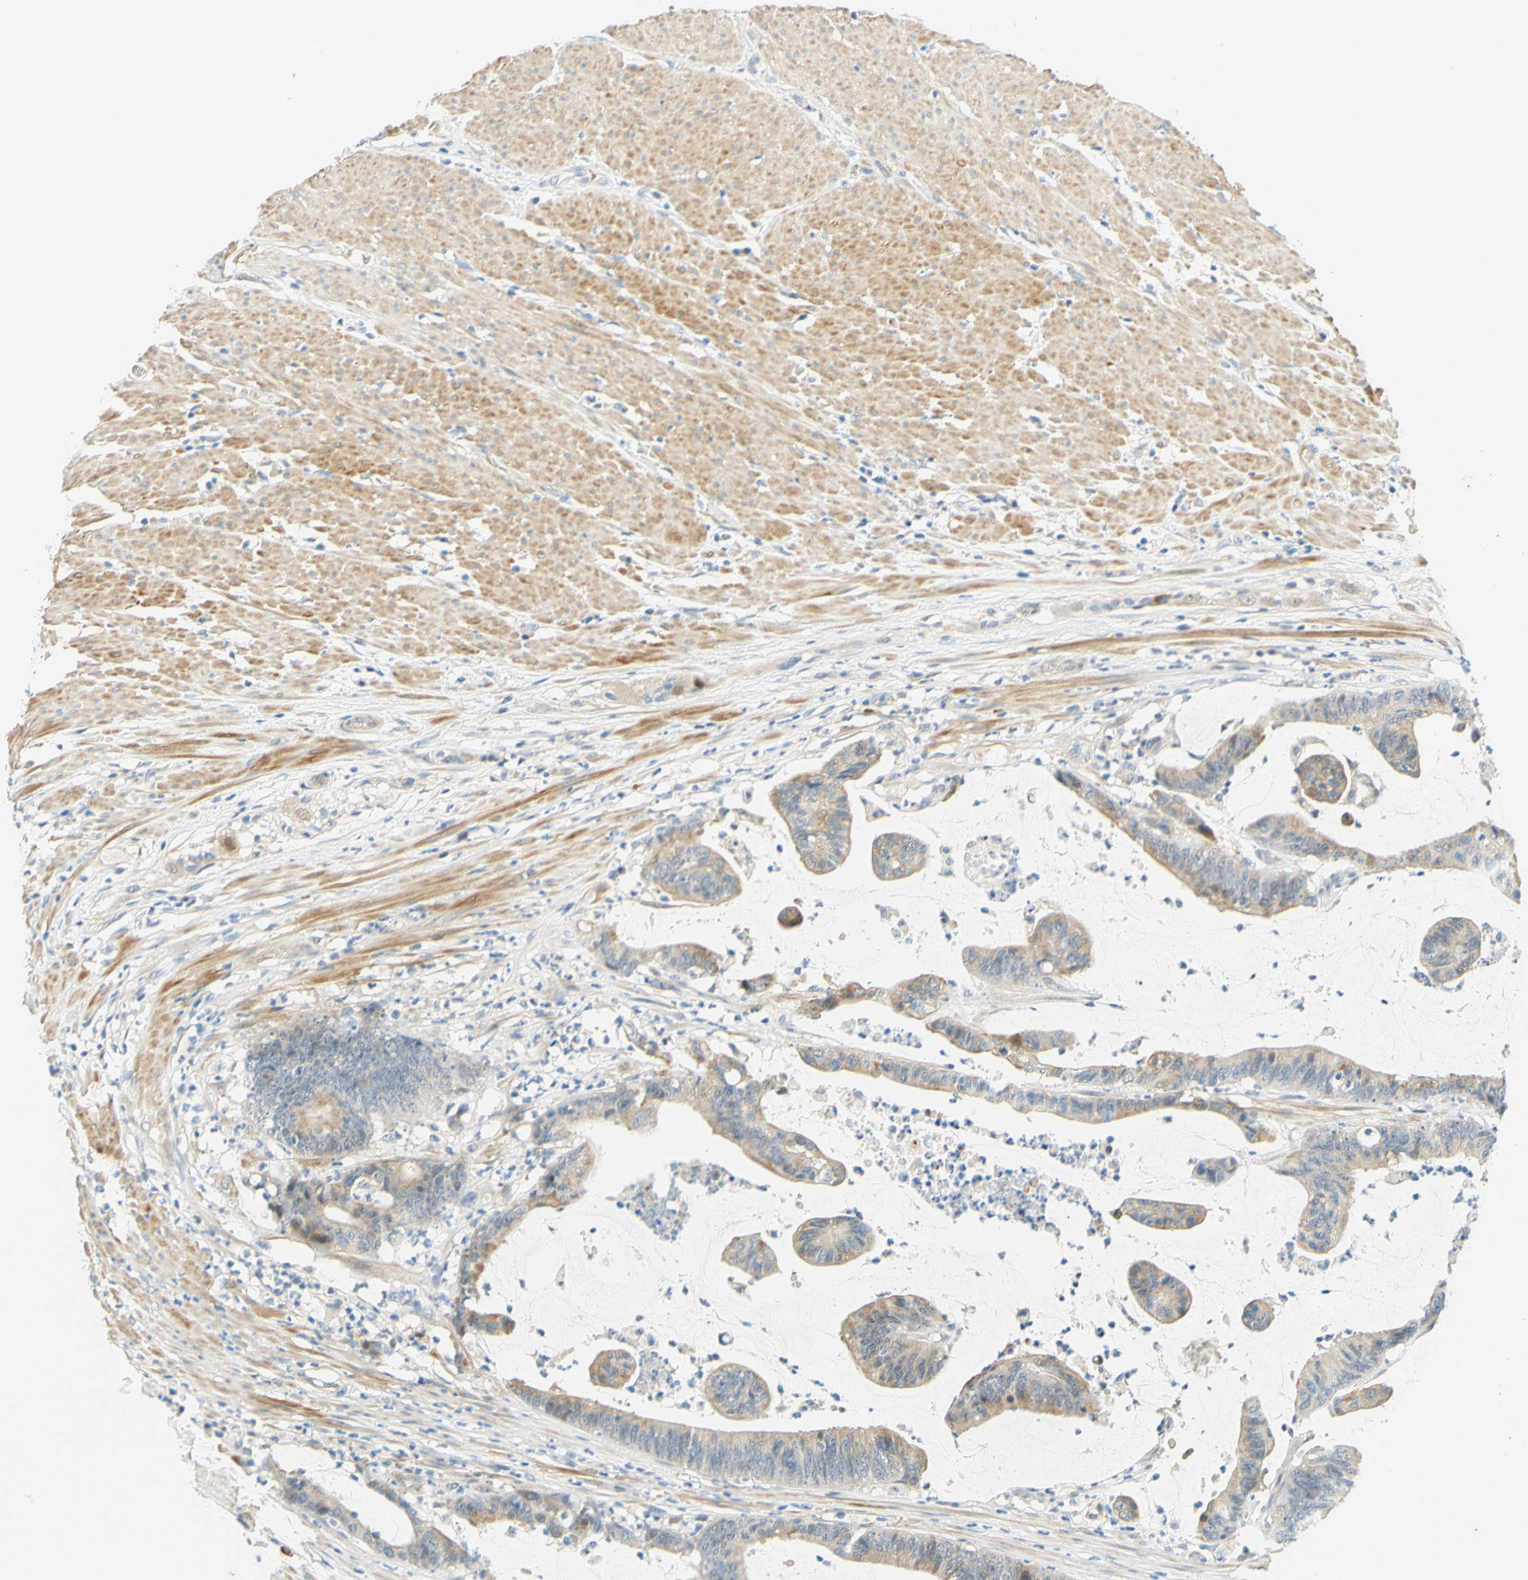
{"staining": {"intensity": "weak", "quantity": ">75%", "location": "cytoplasmic/membranous"}, "tissue": "colorectal cancer", "cell_type": "Tumor cells", "image_type": "cancer", "snomed": [{"axis": "morphology", "description": "Adenocarcinoma, NOS"}, {"axis": "topography", "description": "Rectum"}], "caption": "Human colorectal adenocarcinoma stained for a protein (brown) shows weak cytoplasmic/membranous positive positivity in about >75% of tumor cells.", "gene": "ENTREP2", "patient": {"sex": "female", "age": 66}}